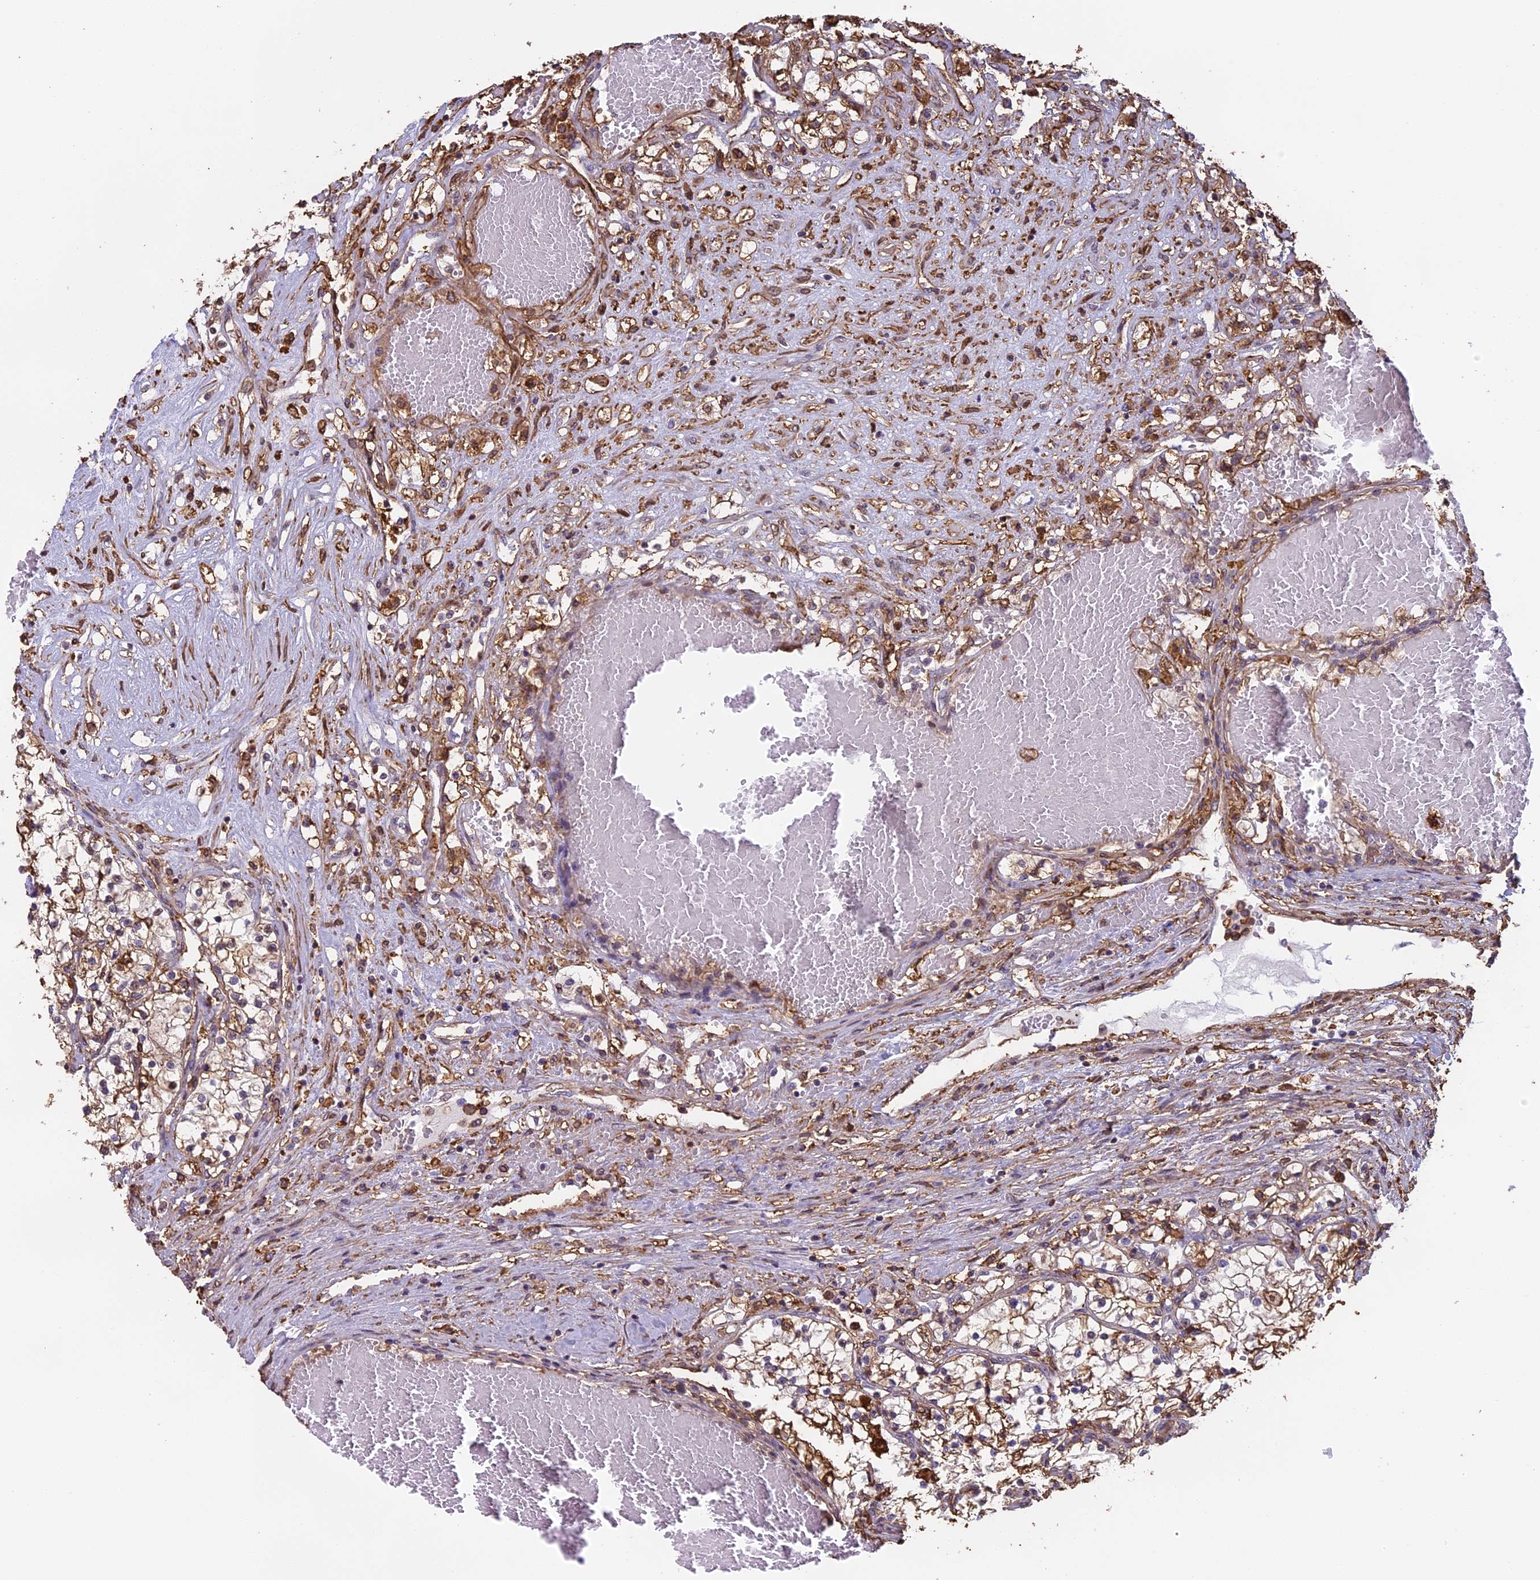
{"staining": {"intensity": "moderate", "quantity": ">75%", "location": "cytoplasmic/membranous"}, "tissue": "renal cancer", "cell_type": "Tumor cells", "image_type": "cancer", "snomed": [{"axis": "morphology", "description": "Normal tissue, NOS"}, {"axis": "morphology", "description": "Adenocarcinoma, NOS"}, {"axis": "topography", "description": "Kidney"}], "caption": "The image demonstrates a brown stain indicating the presence of a protein in the cytoplasmic/membranous of tumor cells in renal cancer.", "gene": "TMEM255B", "patient": {"sex": "male", "age": 68}}